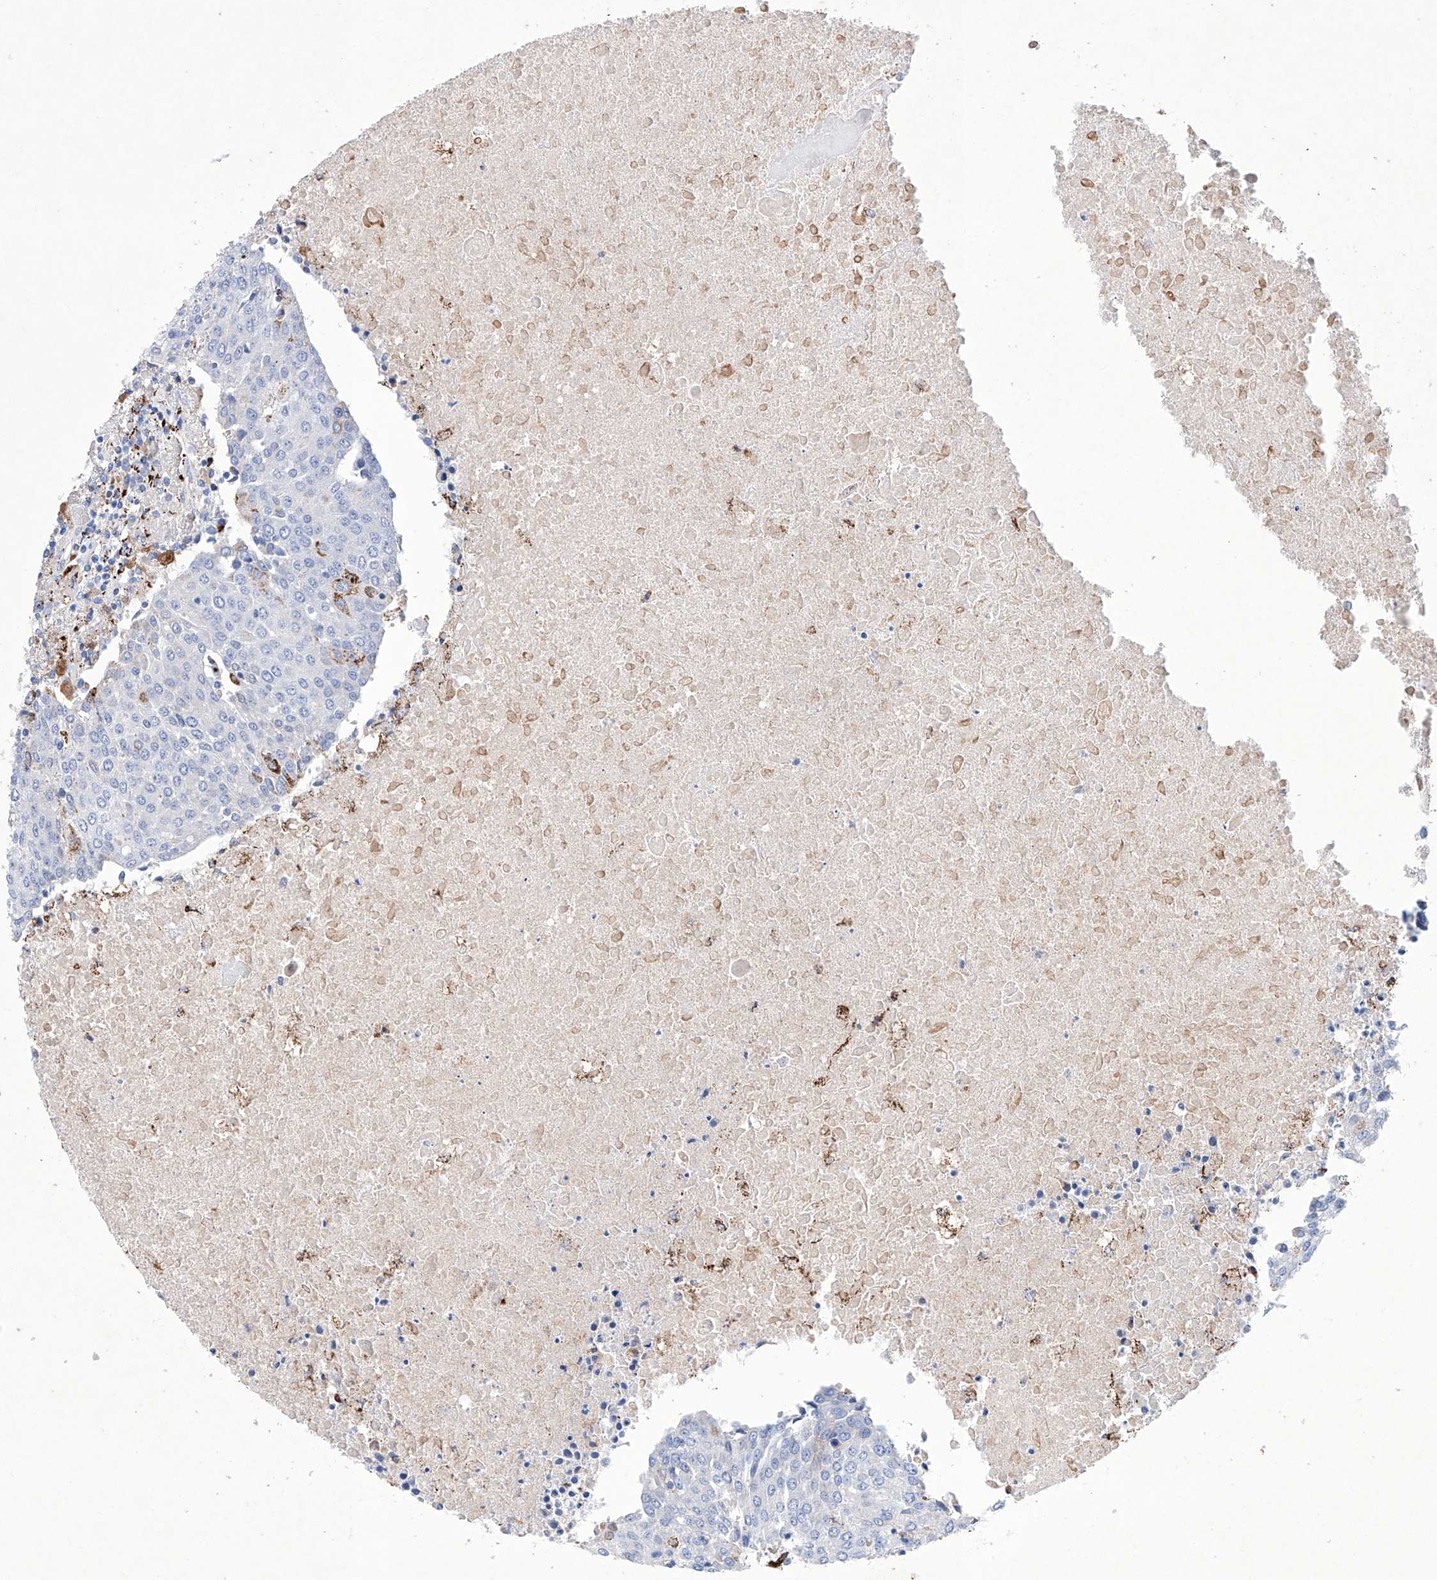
{"staining": {"intensity": "negative", "quantity": "none", "location": "none"}, "tissue": "urothelial cancer", "cell_type": "Tumor cells", "image_type": "cancer", "snomed": [{"axis": "morphology", "description": "Urothelial carcinoma, High grade"}, {"axis": "topography", "description": "Urinary bladder"}], "caption": "Tumor cells are negative for protein expression in human high-grade urothelial carcinoma. (Stains: DAB IHC with hematoxylin counter stain, Microscopy: brightfield microscopy at high magnification).", "gene": "NRROS", "patient": {"sex": "female", "age": 85}}